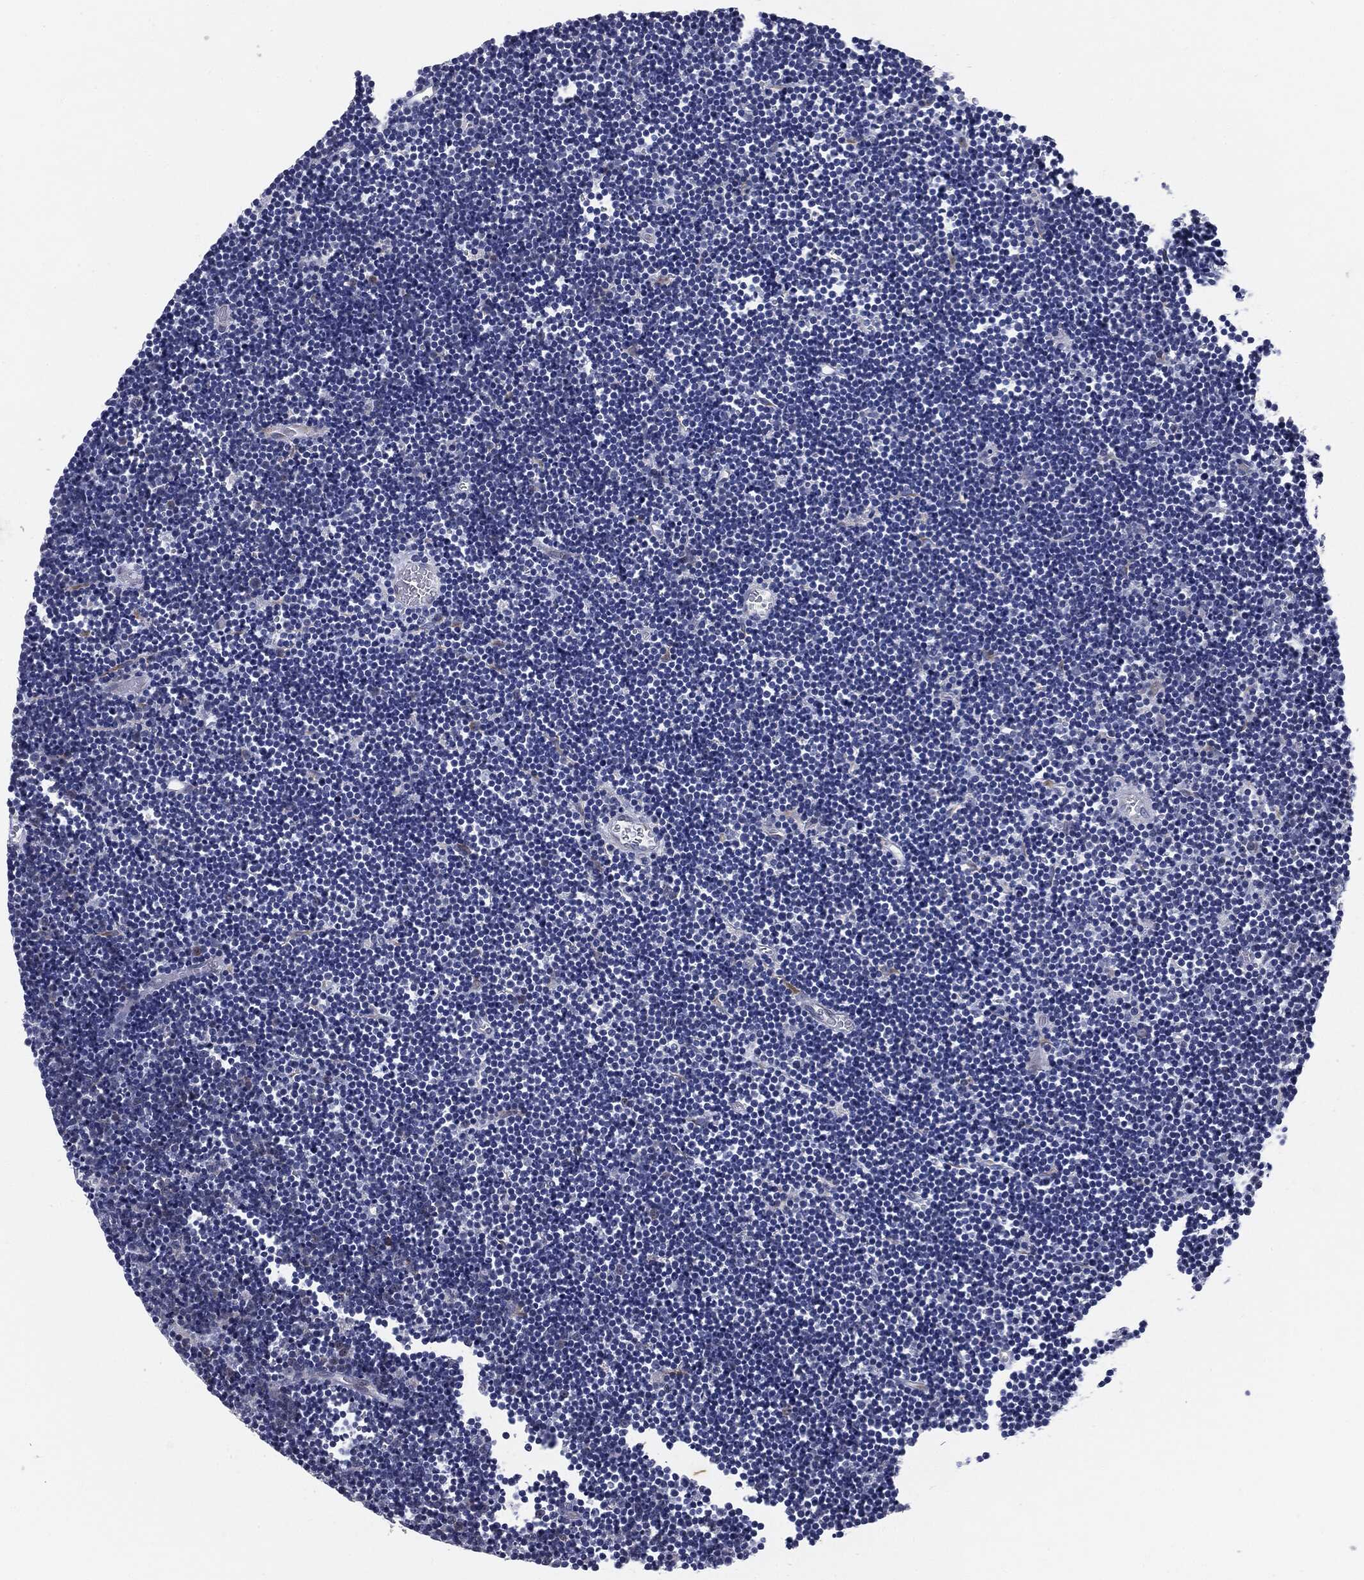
{"staining": {"intensity": "negative", "quantity": "none", "location": "none"}, "tissue": "lymphoma", "cell_type": "Tumor cells", "image_type": "cancer", "snomed": [{"axis": "morphology", "description": "Malignant lymphoma, non-Hodgkin's type, Low grade"}, {"axis": "topography", "description": "Brain"}], "caption": "An immunohistochemistry (IHC) image of low-grade malignant lymphoma, non-Hodgkin's type is shown. There is no staining in tumor cells of low-grade malignant lymphoma, non-Hodgkin's type.", "gene": "KRT5", "patient": {"sex": "female", "age": 66}}